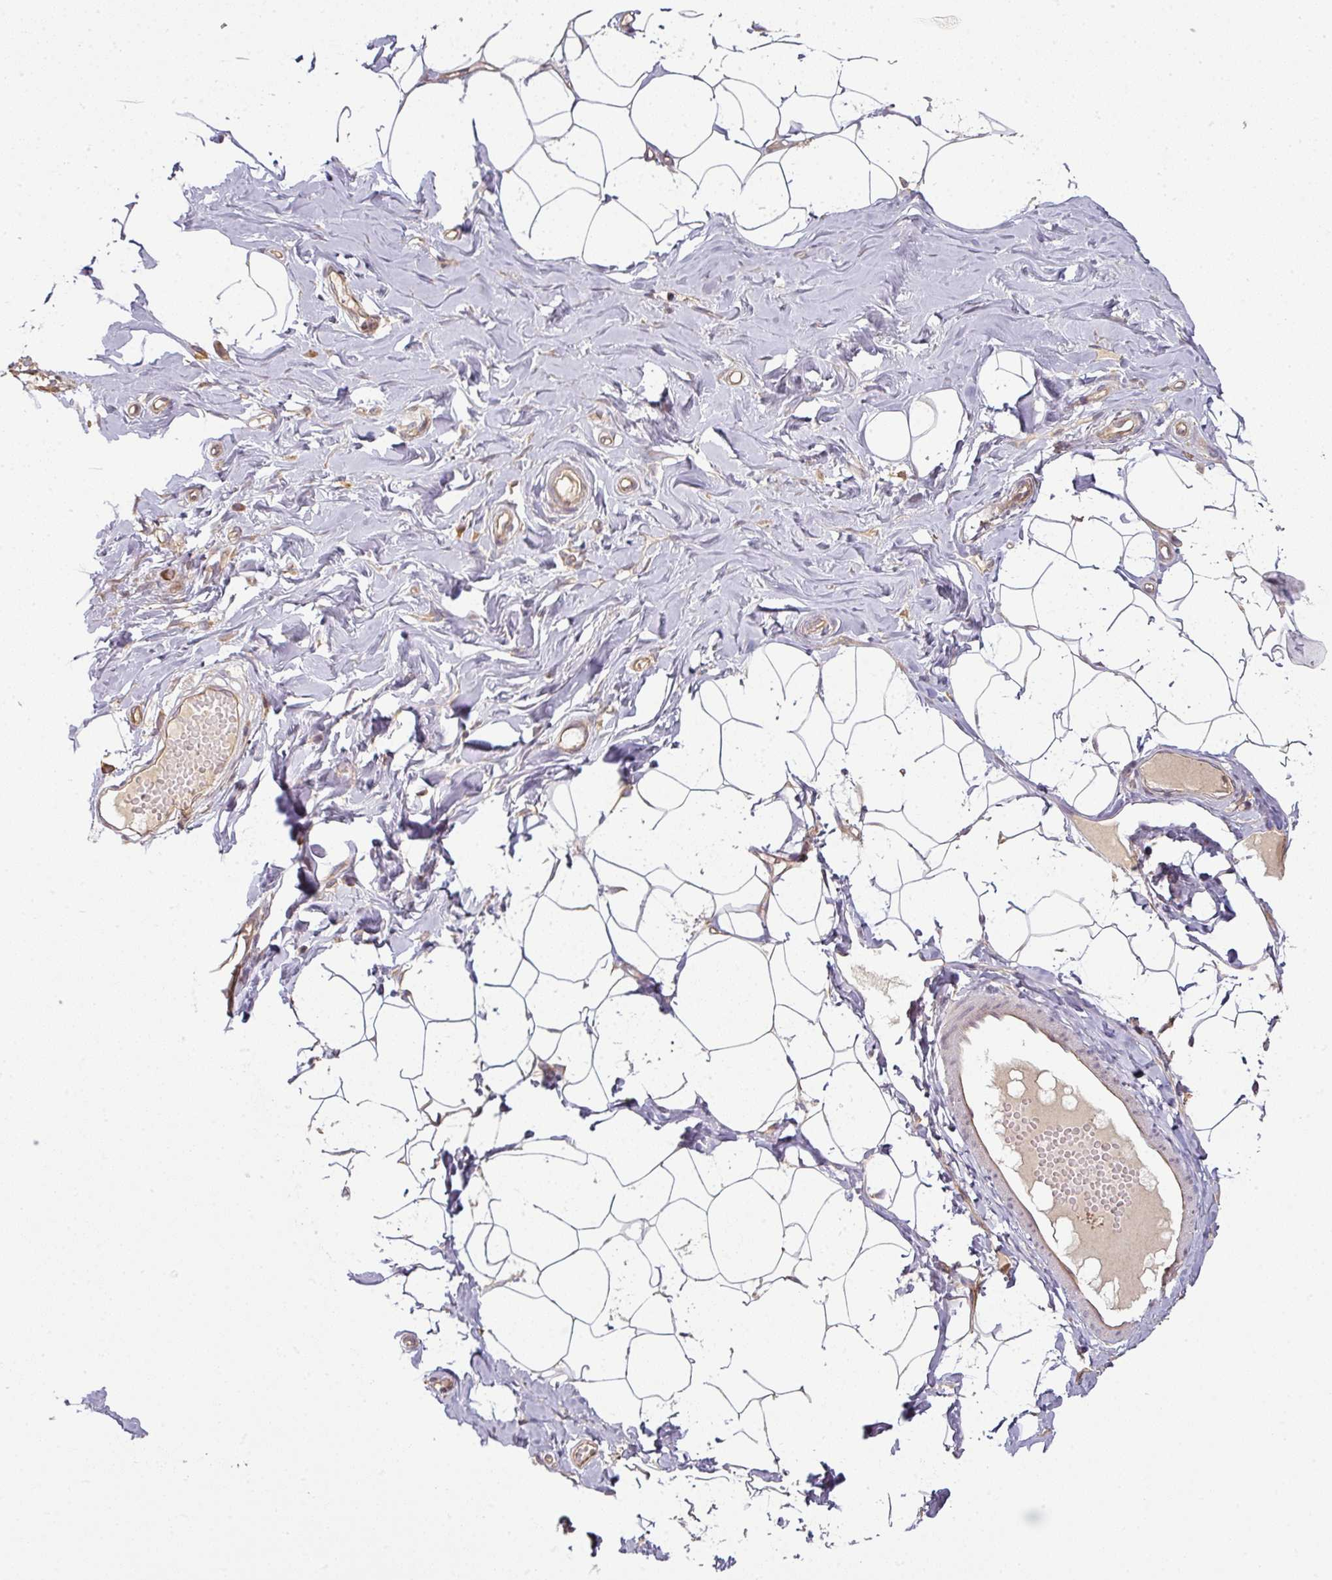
{"staining": {"intensity": "negative", "quantity": "none", "location": "none"}, "tissue": "breast", "cell_type": "Adipocytes", "image_type": "normal", "snomed": [{"axis": "morphology", "description": "Normal tissue, NOS"}, {"axis": "topography", "description": "Breast"}], "caption": "This is an IHC micrograph of benign human breast. There is no staining in adipocytes.", "gene": "RNF31", "patient": {"sex": "female", "age": 27}}